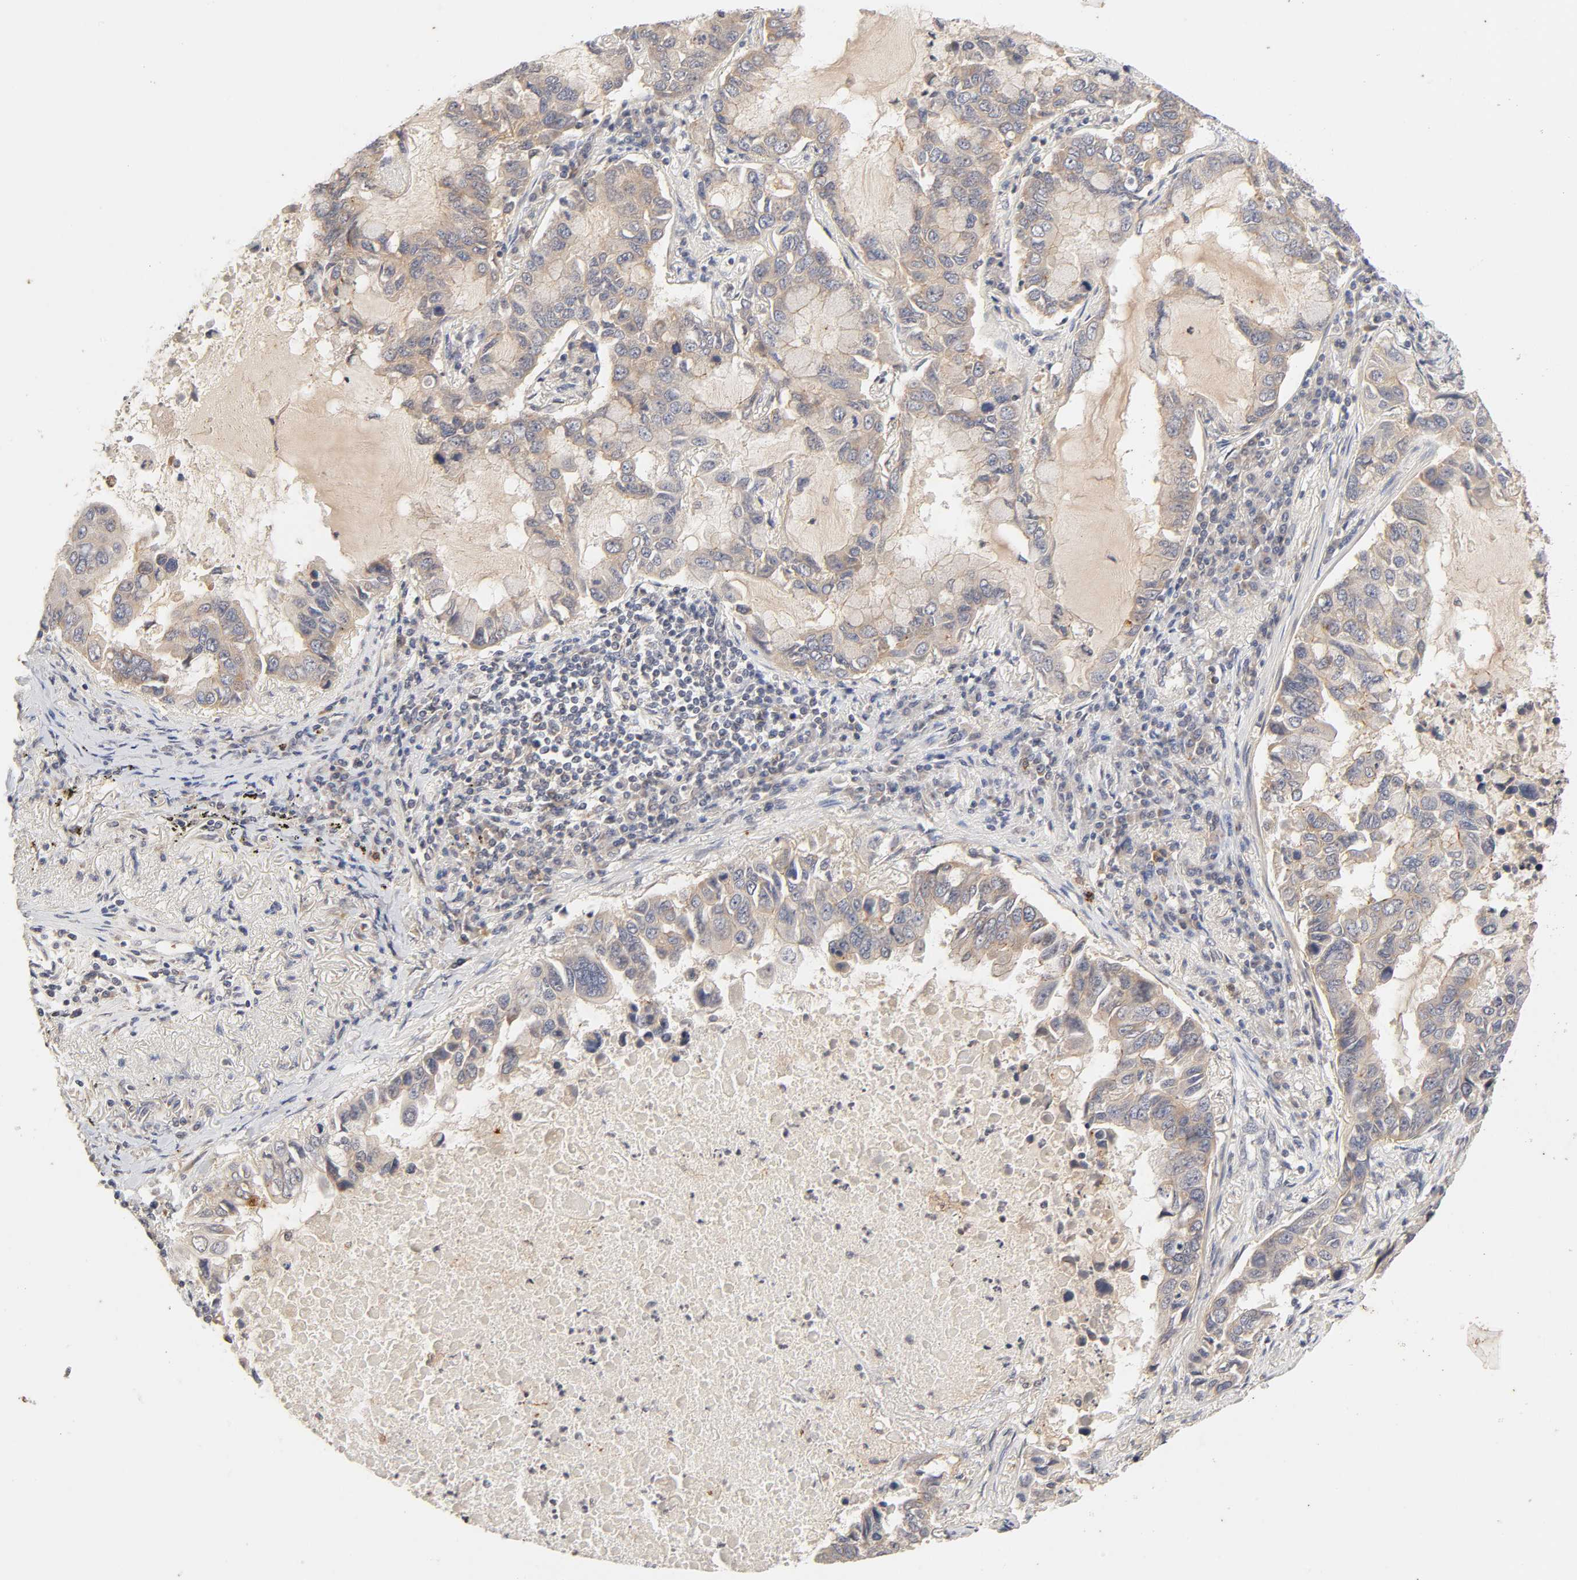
{"staining": {"intensity": "weak", "quantity": ">75%", "location": "cytoplasmic/membranous"}, "tissue": "lung cancer", "cell_type": "Tumor cells", "image_type": "cancer", "snomed": [{"axis": "morphology", "description": "Adenocarcinoma, NOS"}, {"axis": "topography", "description": "Lung"}], "caption": "Lung cancer tissue exhibits weak cytoplasmic/membranous expression in approximately >75% of tumor cells", "gene": "CXADR", "patient": {"sex": "male", "age": 64}}